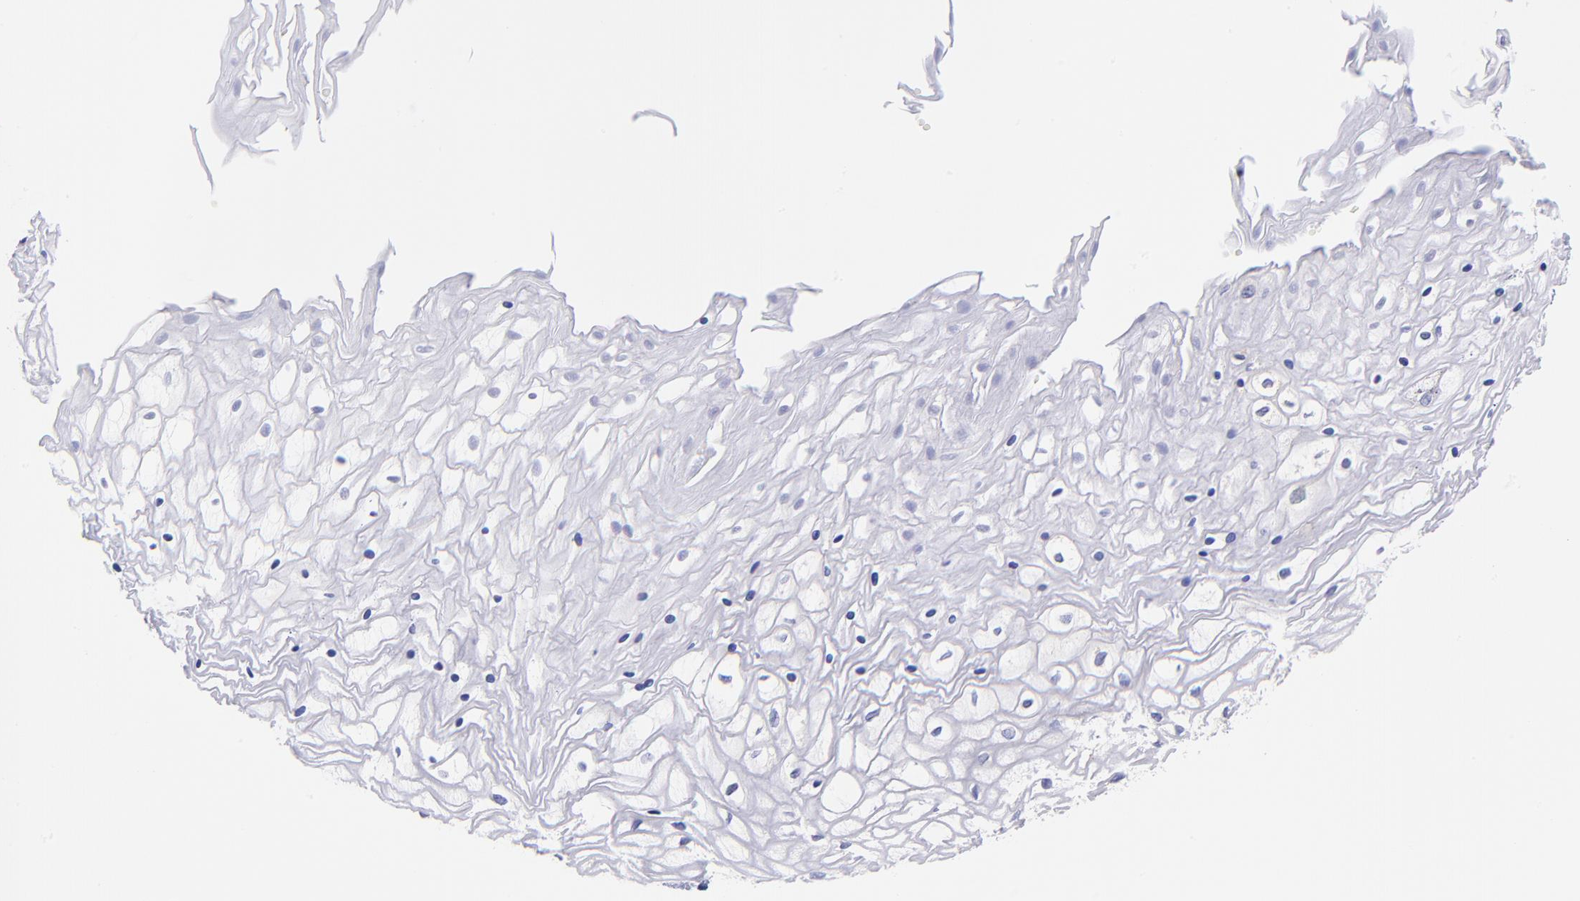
{"staining": {"intensity": "weak", "quantity": "25%-75%", "location": "cytoplasmic/membranous"}, "tissue": "vagina", "cell_type": "Squamous epithelial cells", "image_type": "normal", "snomed": [{"axis": "morphology", "description": "Normal tissue, NOS"}, {"axis": "topography", "description": "Vagina"}], "caption": "Immunohistochemical staining of unremarkable vagina demonstrates 25%-75% levels of weak cytoplasmic/membranous protein positivity in about 25%-75% of squamous epithelial cells. (DAB IHC with brightfield microscopy, high magnification).", "gene": "NDUFB7", "patient": {"sex": "female", "age": 34}}